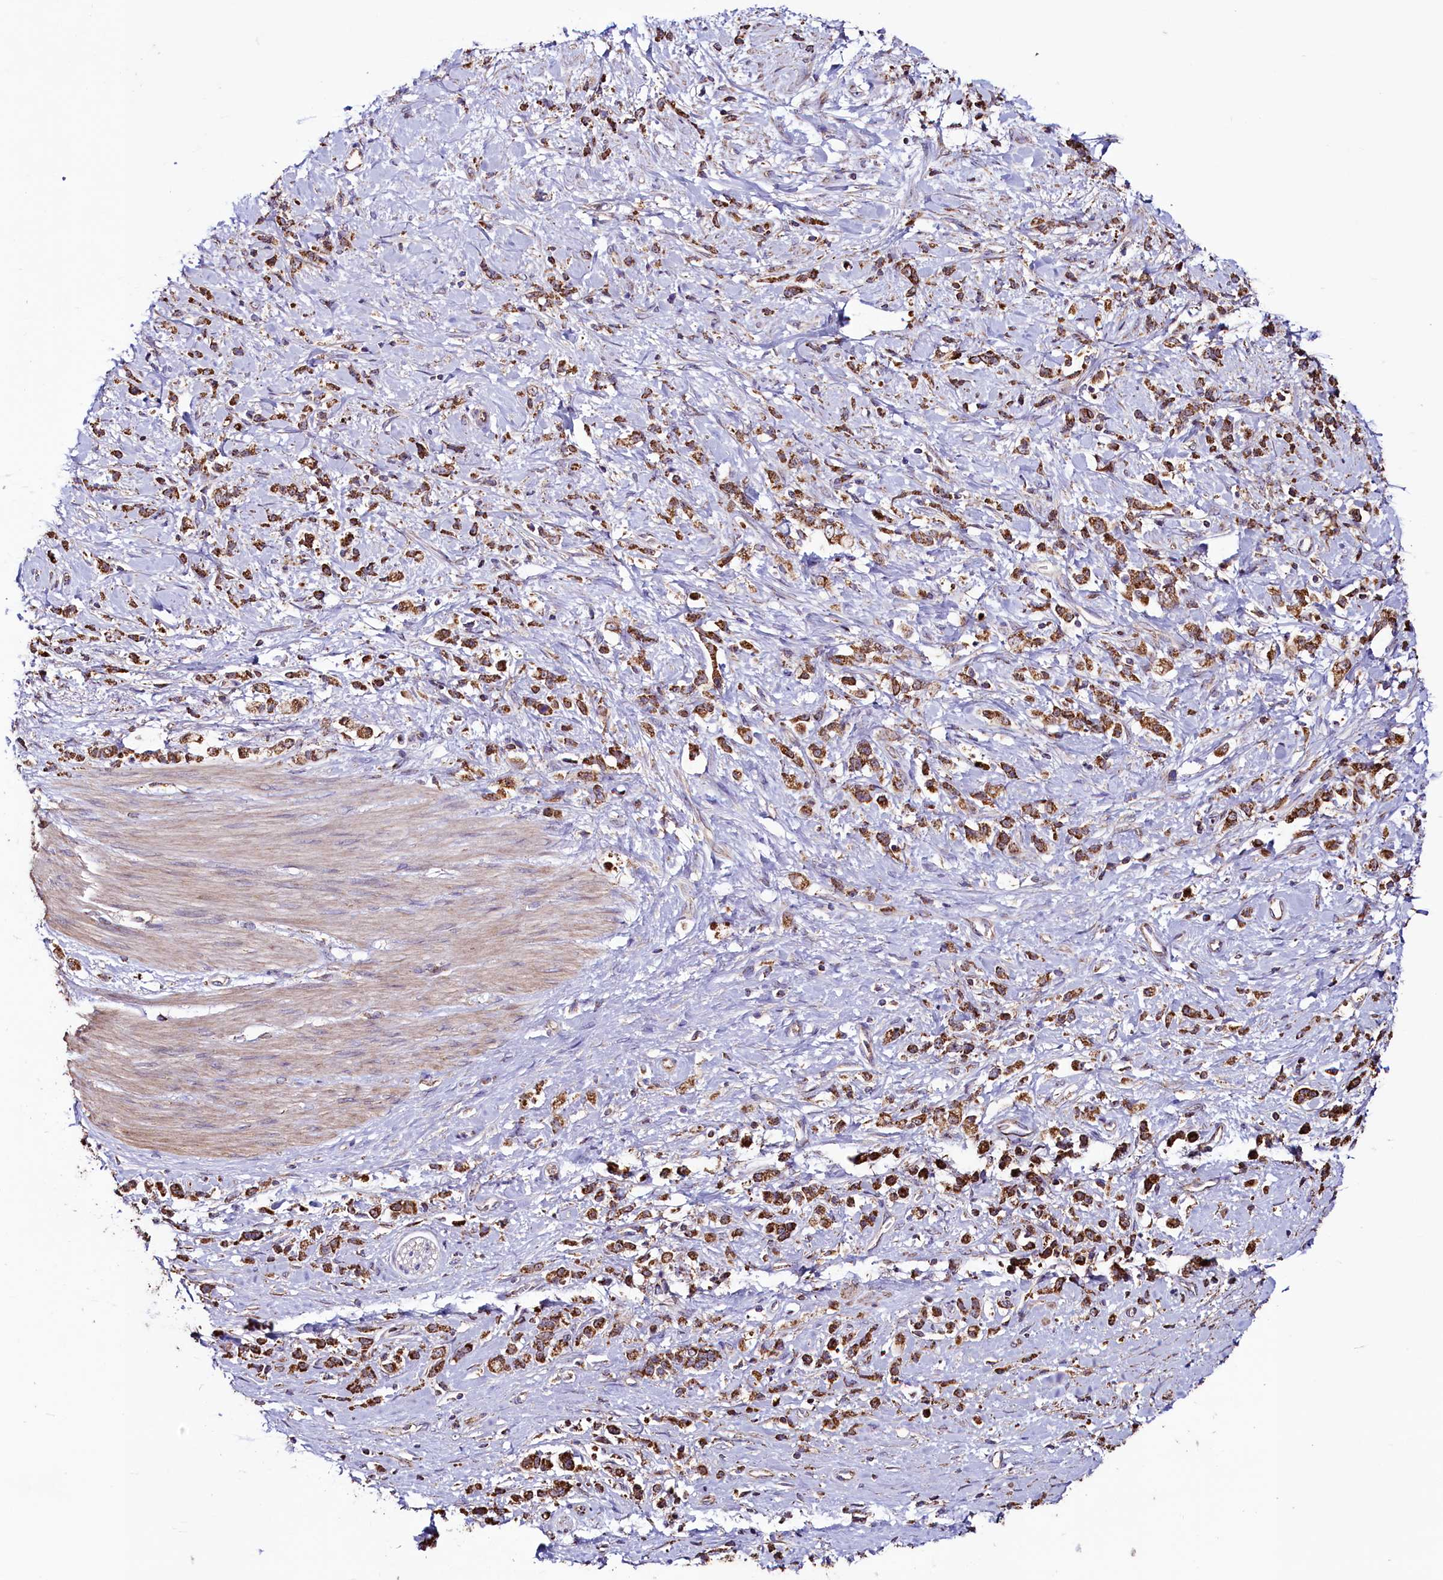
{"staining": {"intensity": "strong", "quantity": ">75%", "location": "cytoplasmic/membranous"}, "tissue": "stomach cancer", "cell_type": "Tumor cells", "image_type": "cancer", "snomed": [{"axis": "morphology", "description": "Adenocarcinoma, NOS"}, {"axis": "topography", "description": "Stomach"}], "caption": "Protein analysis of stomach cancer (adenocarcinoma) tissue reveals strong cytoplasmic/membranous positivity in about >75% of tumor cells.", "gene": "STARD5", "patient": {"sex": "female", "age": 60}}